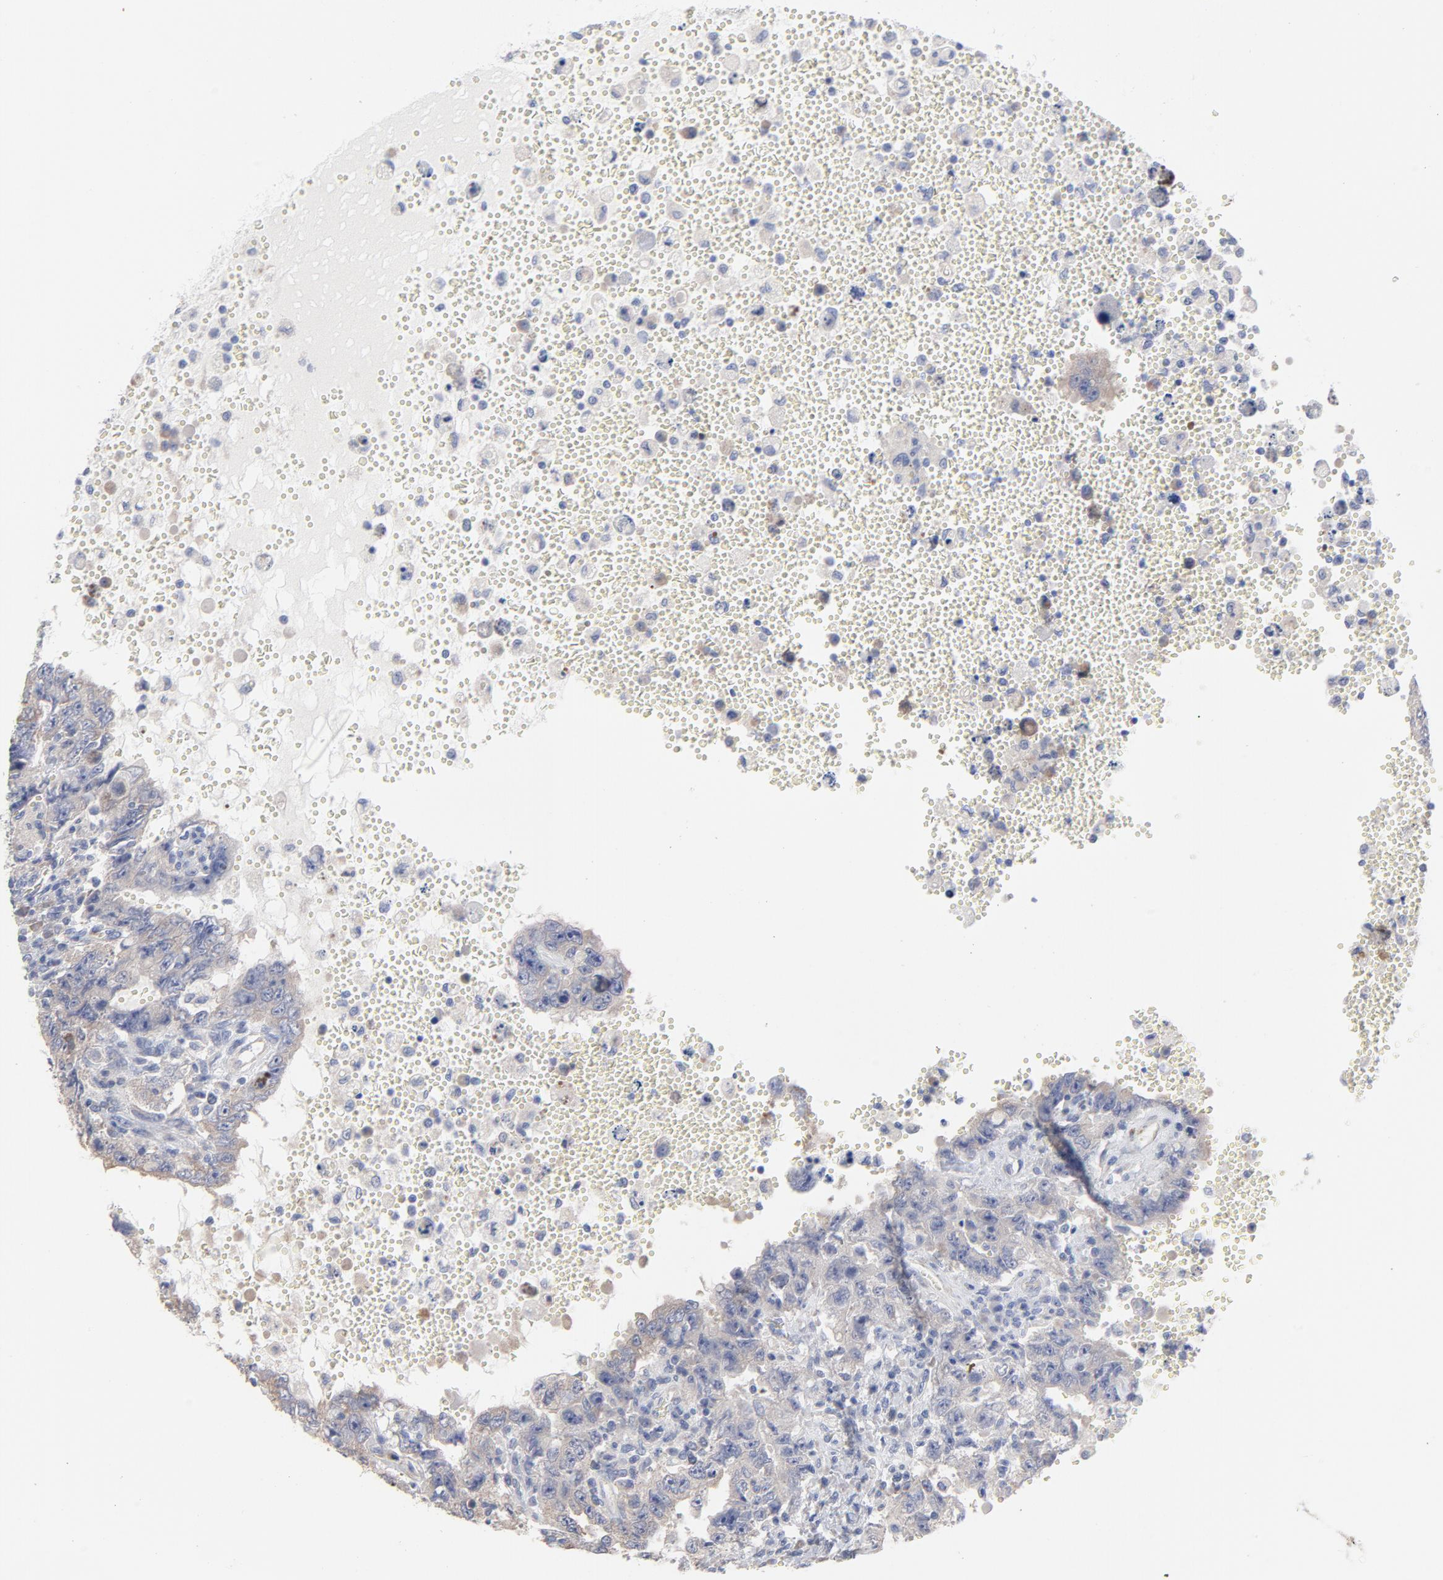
{"staining": {"intensity": "weak", "quantity": ">75%", "location": "cytoplasmic/membranous"}, "tissue": "testis cancer", "cell_type": "Tumor cells", "image_type": "cancer", "snomed": [{"axis": "morphology", "description": "Carcinoma, Embryonal, NOS"}, {"axis": "topography", "description": "Testis"}], "caption": "Protein staining of testis cancer (embryonal carcinoma) tissue shows weak cytoplasmic/membranous positivity in about >75% of tumor cells.", "gene": "CPE", "patient": {"sex": "male", "age": 26}}